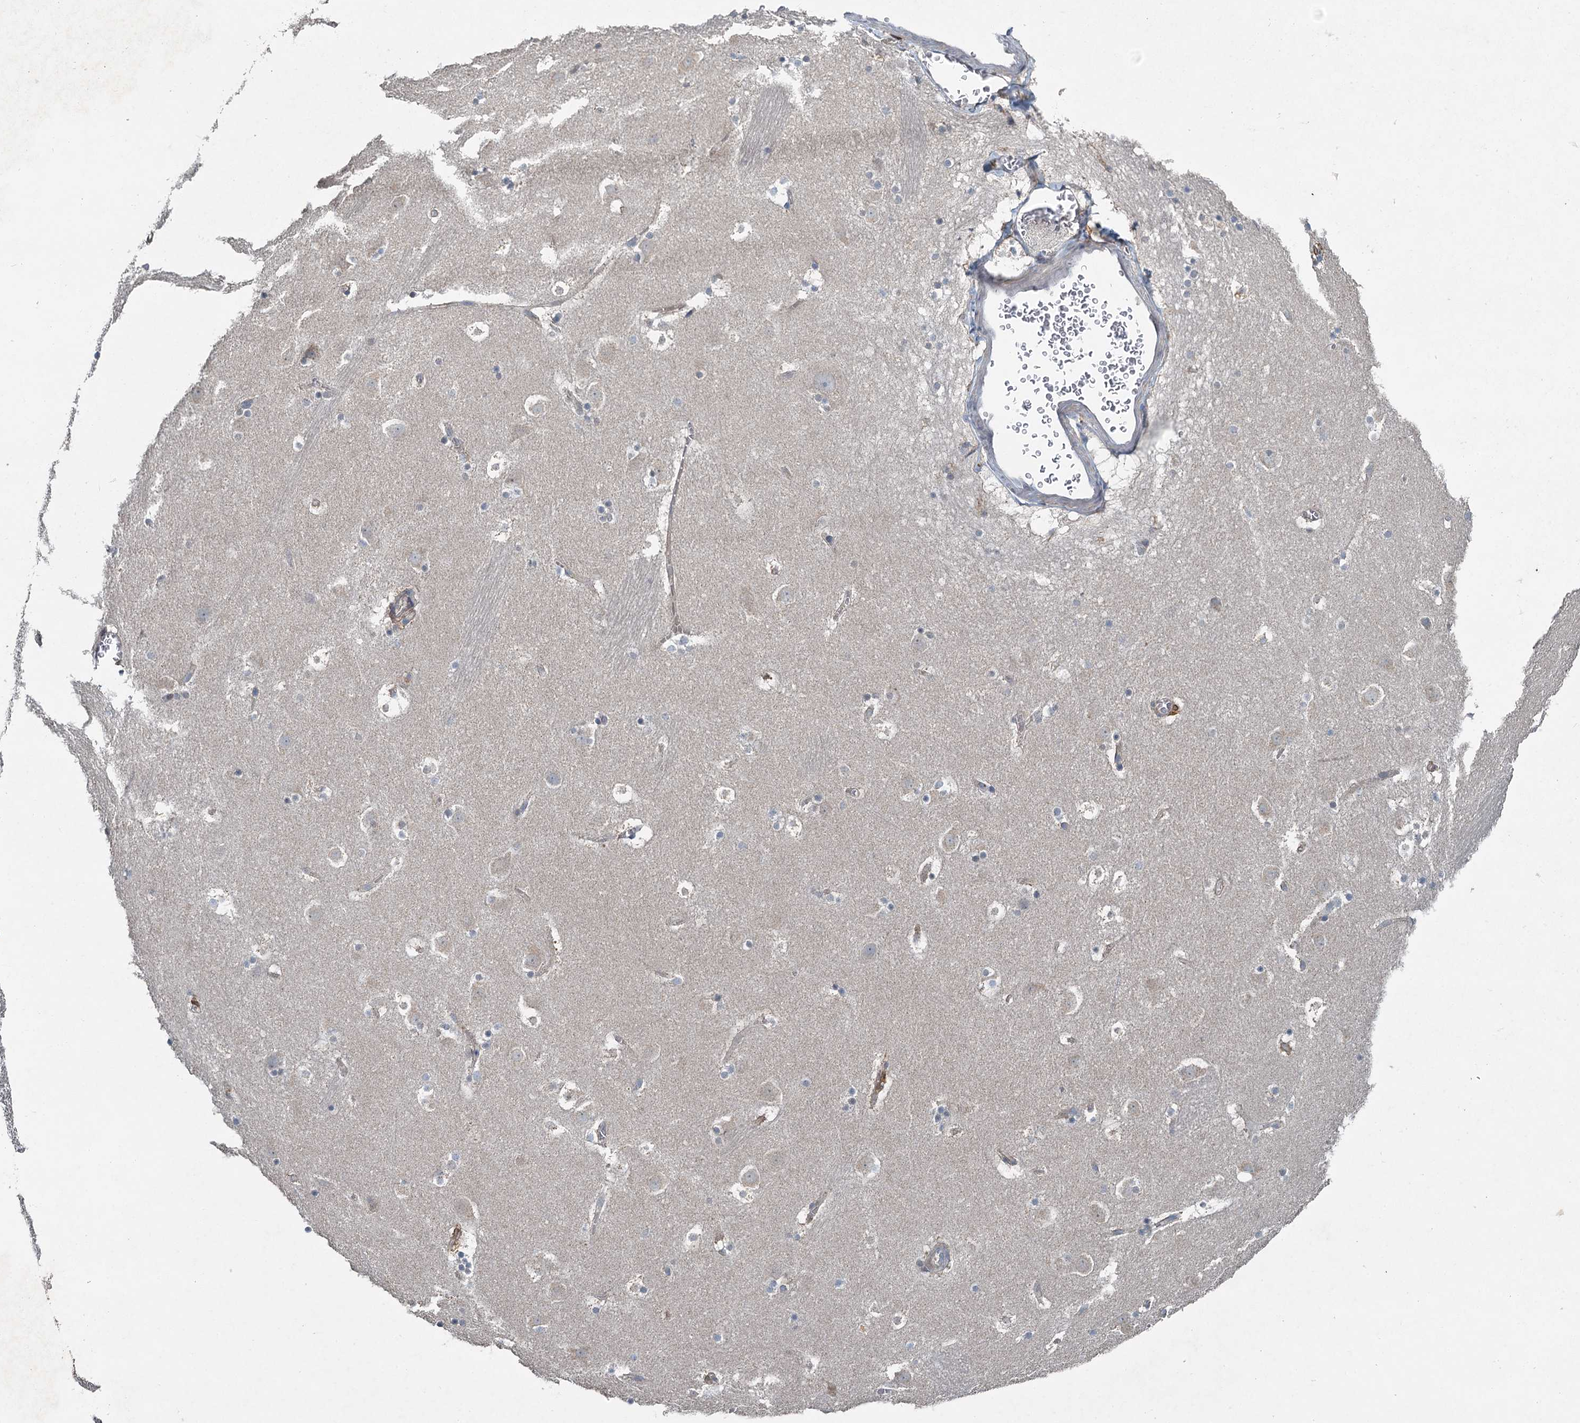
{"staining": {"intensity": "moderate", "quantity": "<25%", "location": "nuclear"}, "tissue": "caudate", "cell_type": "Glial cells", "image_type": "normal", "snomed": [{"axis": "morphology", "description": "Normal tissue, NOS"}, {"axis": "topography", "description": "Lateral ventricle wall"}], "caption": "Brown immunohistochemical staining in benign human caudate displays moderate nuclear staining in about <25% of glial cells.", "gene": "C6orf120", "patient": {"sex": "male", "age": 45}}